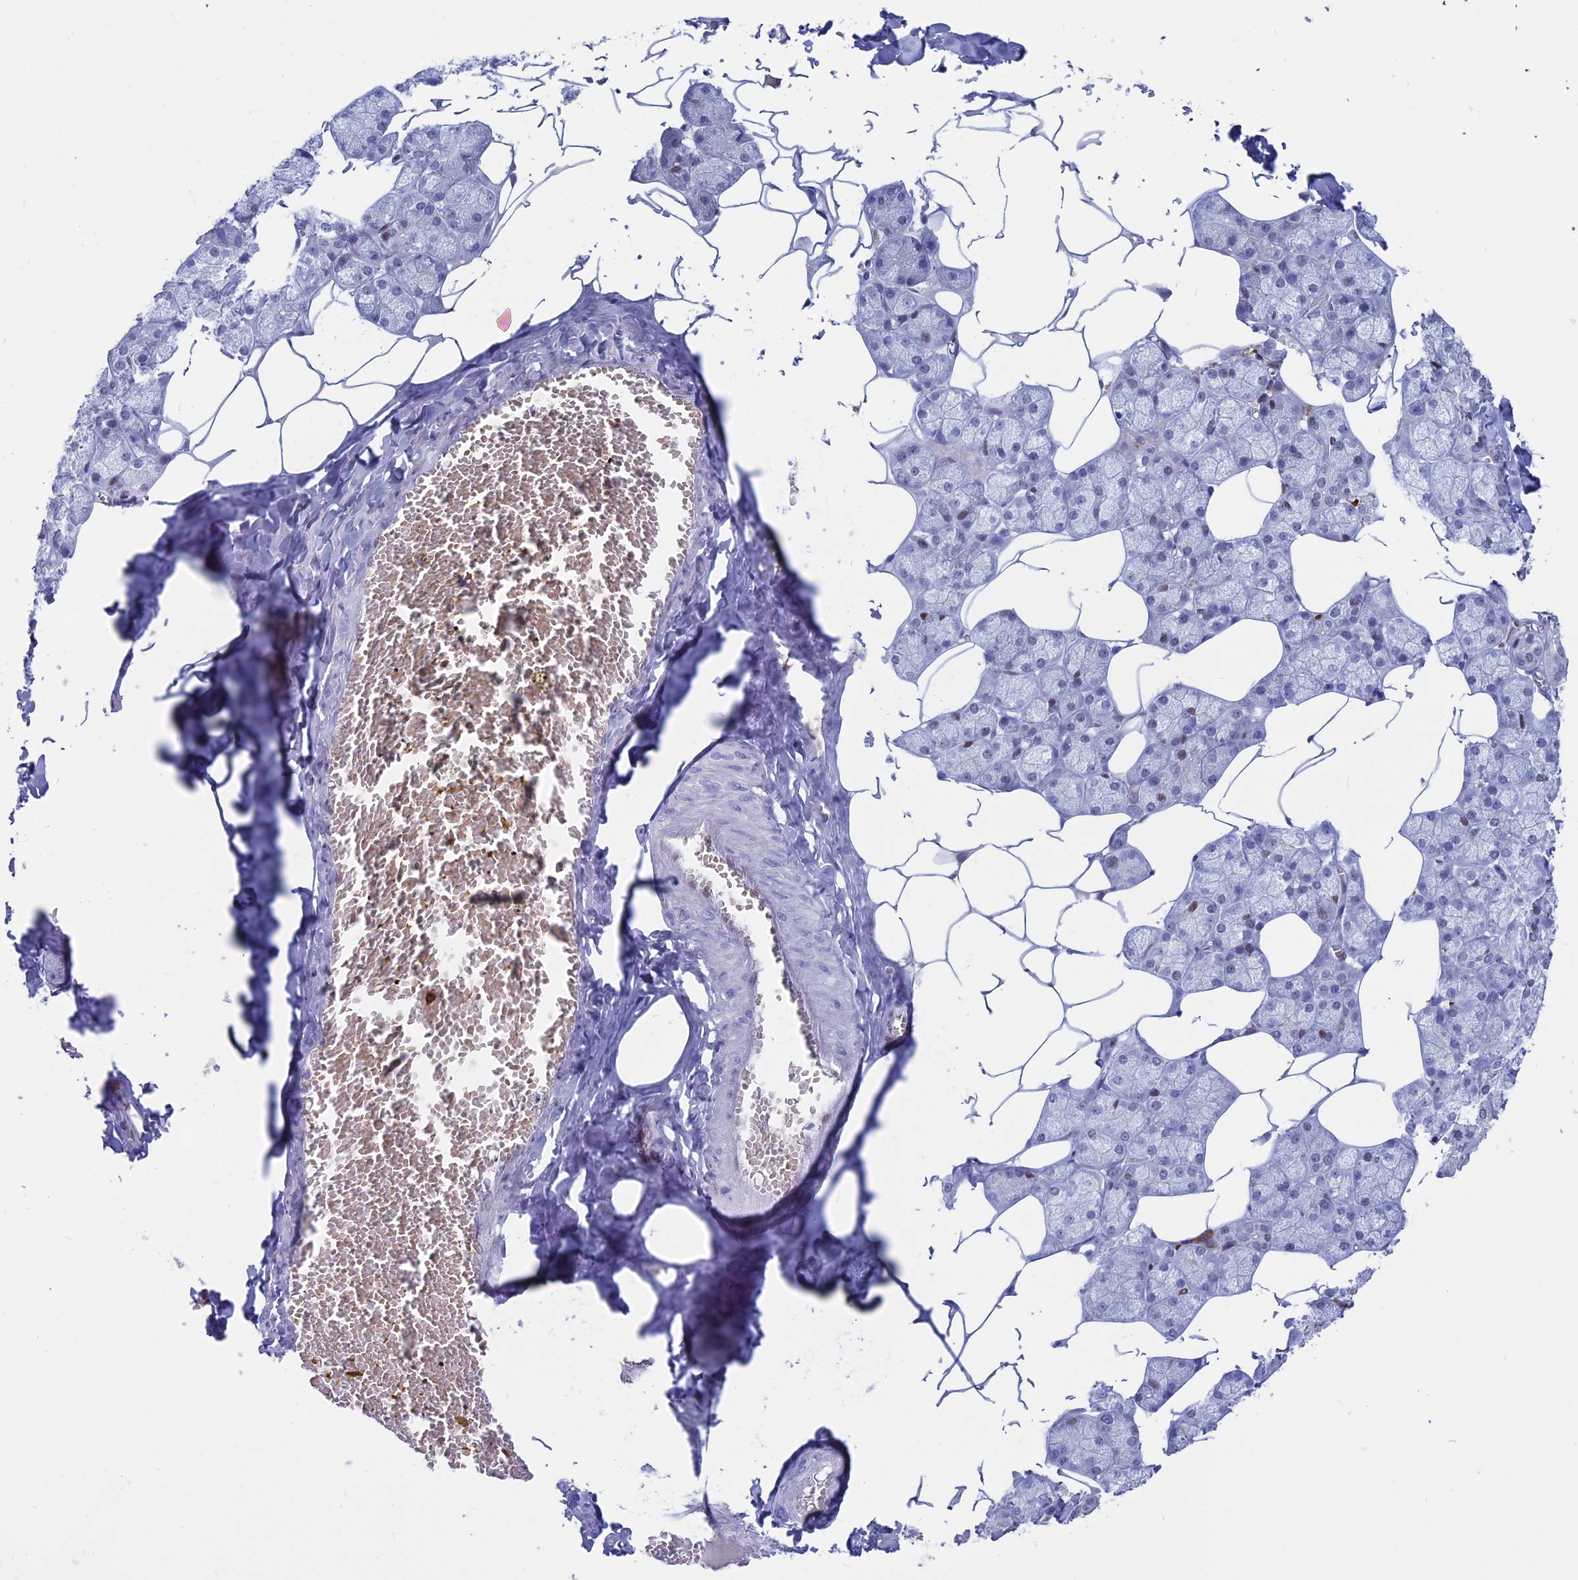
{"staining": {"intensity": "moderate", "quantity": "<25%", "location": "nuclear"}, "tissue": "salivary gland", "cell_type": "Glandular cells", "image_type": "normal", "snomed": [{"axis": "morphology", "description": "Normal tissue, NOS"}, {"axis": "topography", "description": "Salivary gland"}], "caption": "A brown stain shows moderate nuclear staining of a protein in glandular cells of unremarkable salivary gland.", "gene": "NOL4L", "patient": {"sex": "male", "age": 62}}